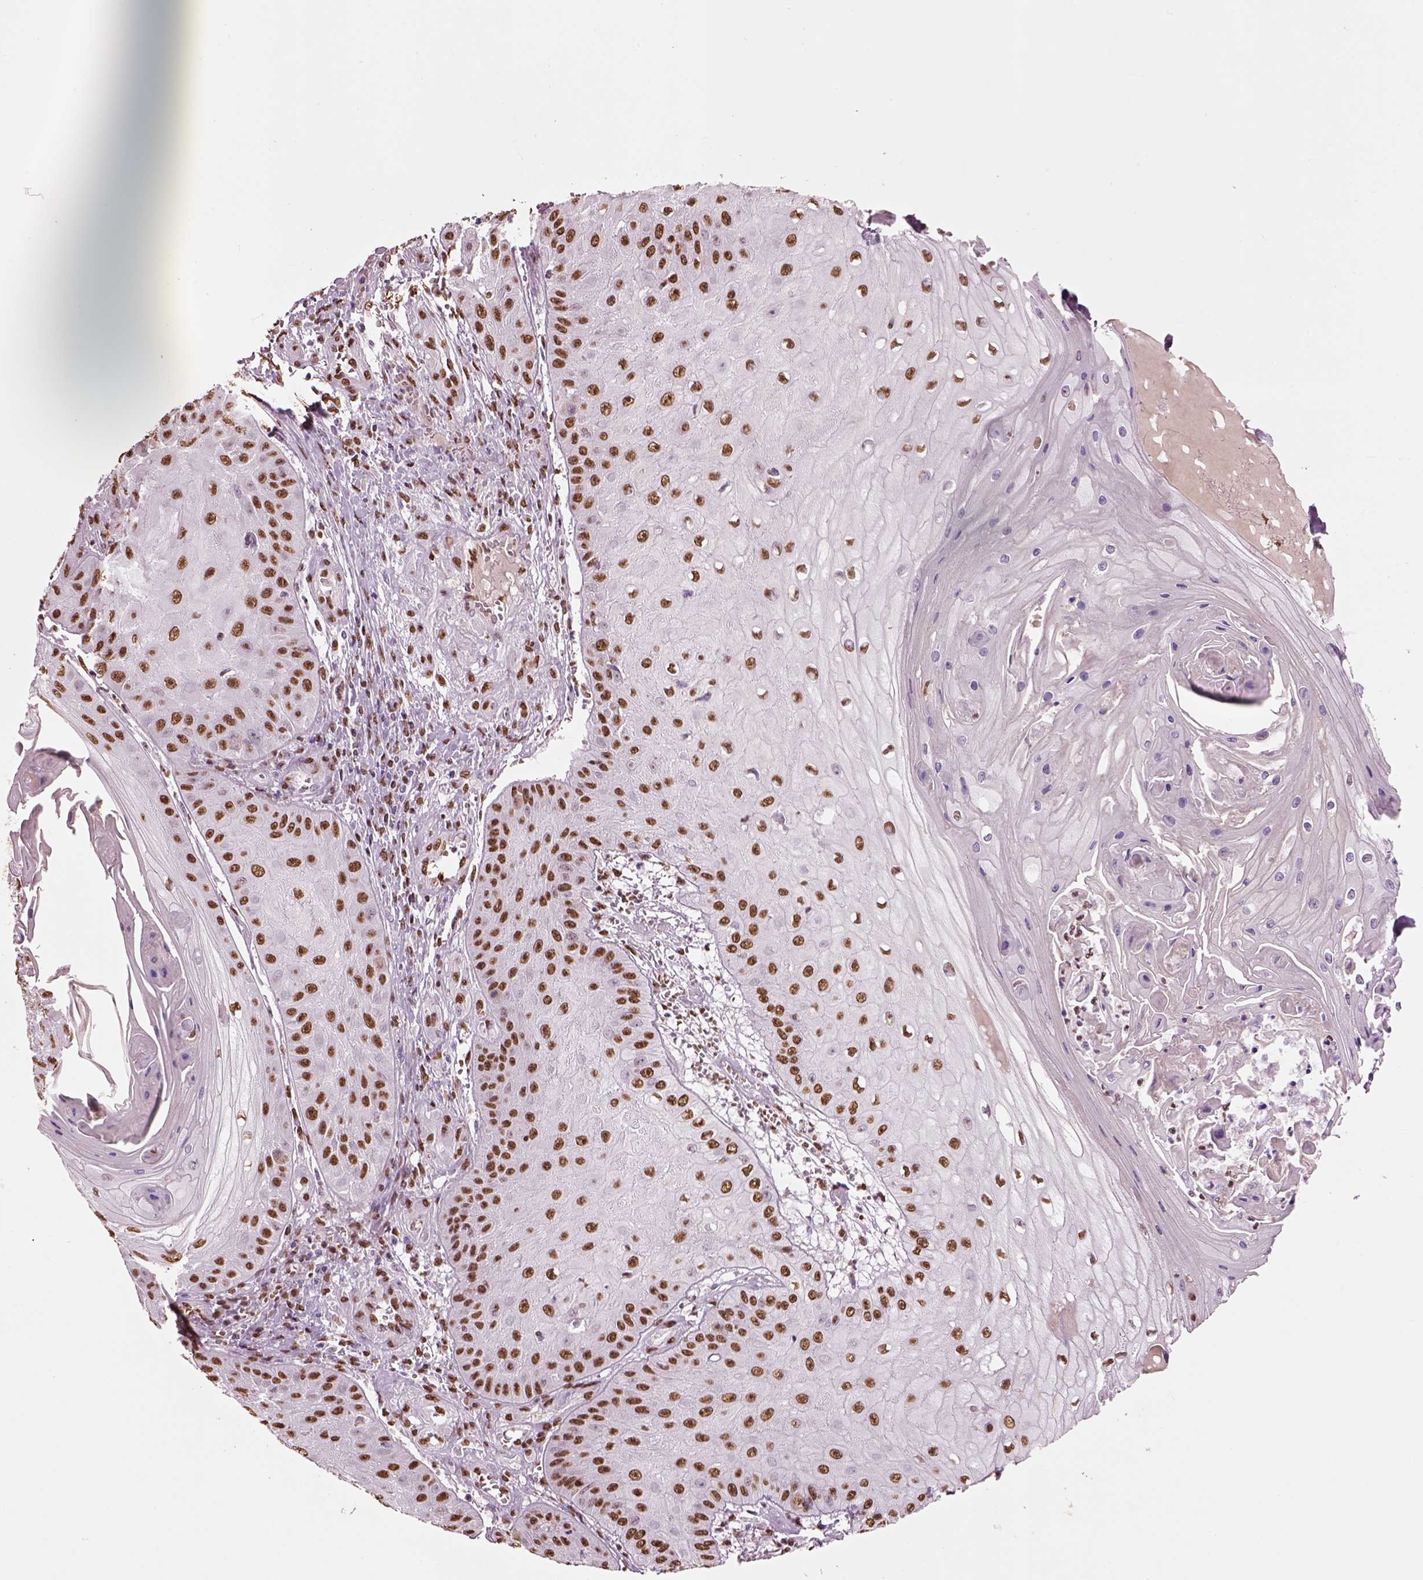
{"staining": {"intensity": "moderate", "quantity": ">75%", "location": "nuclear"}, "tissue": "skin cancer", "cell_type": "Tumor cells", "image_type": "cancer", "snomed": [{"axis": "morphology", "description": "Squamous cell carcinoma, NOS"}, {"axis": "topography", "description": "Skin"}], "caption": "Human skin squamous cell carcinoma stained for a protein (brown) shows moderate nuclear positive expression in approximately >75% of tumor cells.", "gene": "DDX3X", "patient": {"sex": "male", "age": 70}}